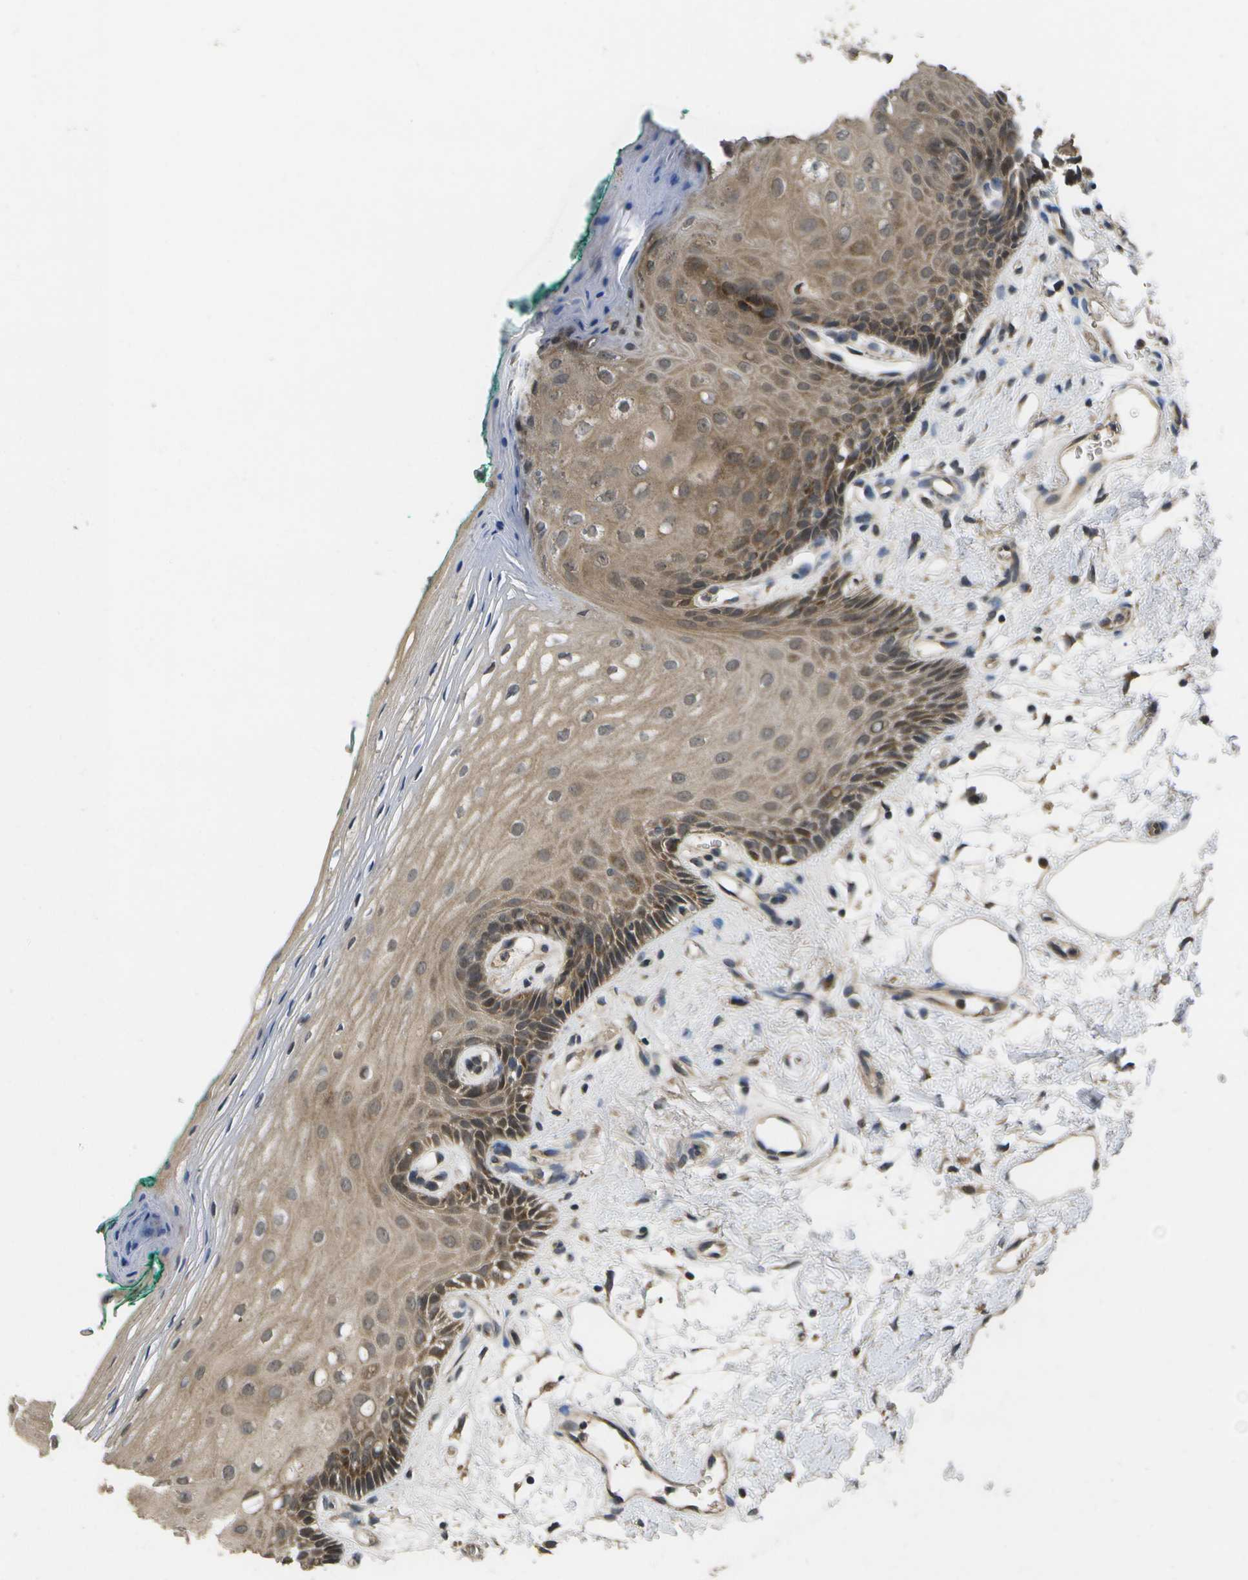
{"staining": {"intensity": "moderate", "quantity": ">75%", "location": "cytoplasmic/membranous,nuclear"}, "tissue": "oral mucosa", "cell_type": "Squamous epithelial cells", "image_type": "normal", "snomed": [{"axis": "morphology", "description": "Normal tissue, NOS"}, {"axis": "topography", "description": "Skeletal muscle"}, {"axis": "topography", "description": "Oral tissue"}, {"axis": "topography", "description": "Peripheral nerve tissue"}], "caption": "Protein staining by IHC demonstrates moderate cytoplasmic/membranous,nuclear staining in approximately >75% of squamous epithelial cells in unremarkable oral mucosa.", "gene": "ALAS1", "patient": {"sex": "female", "age": 84}}